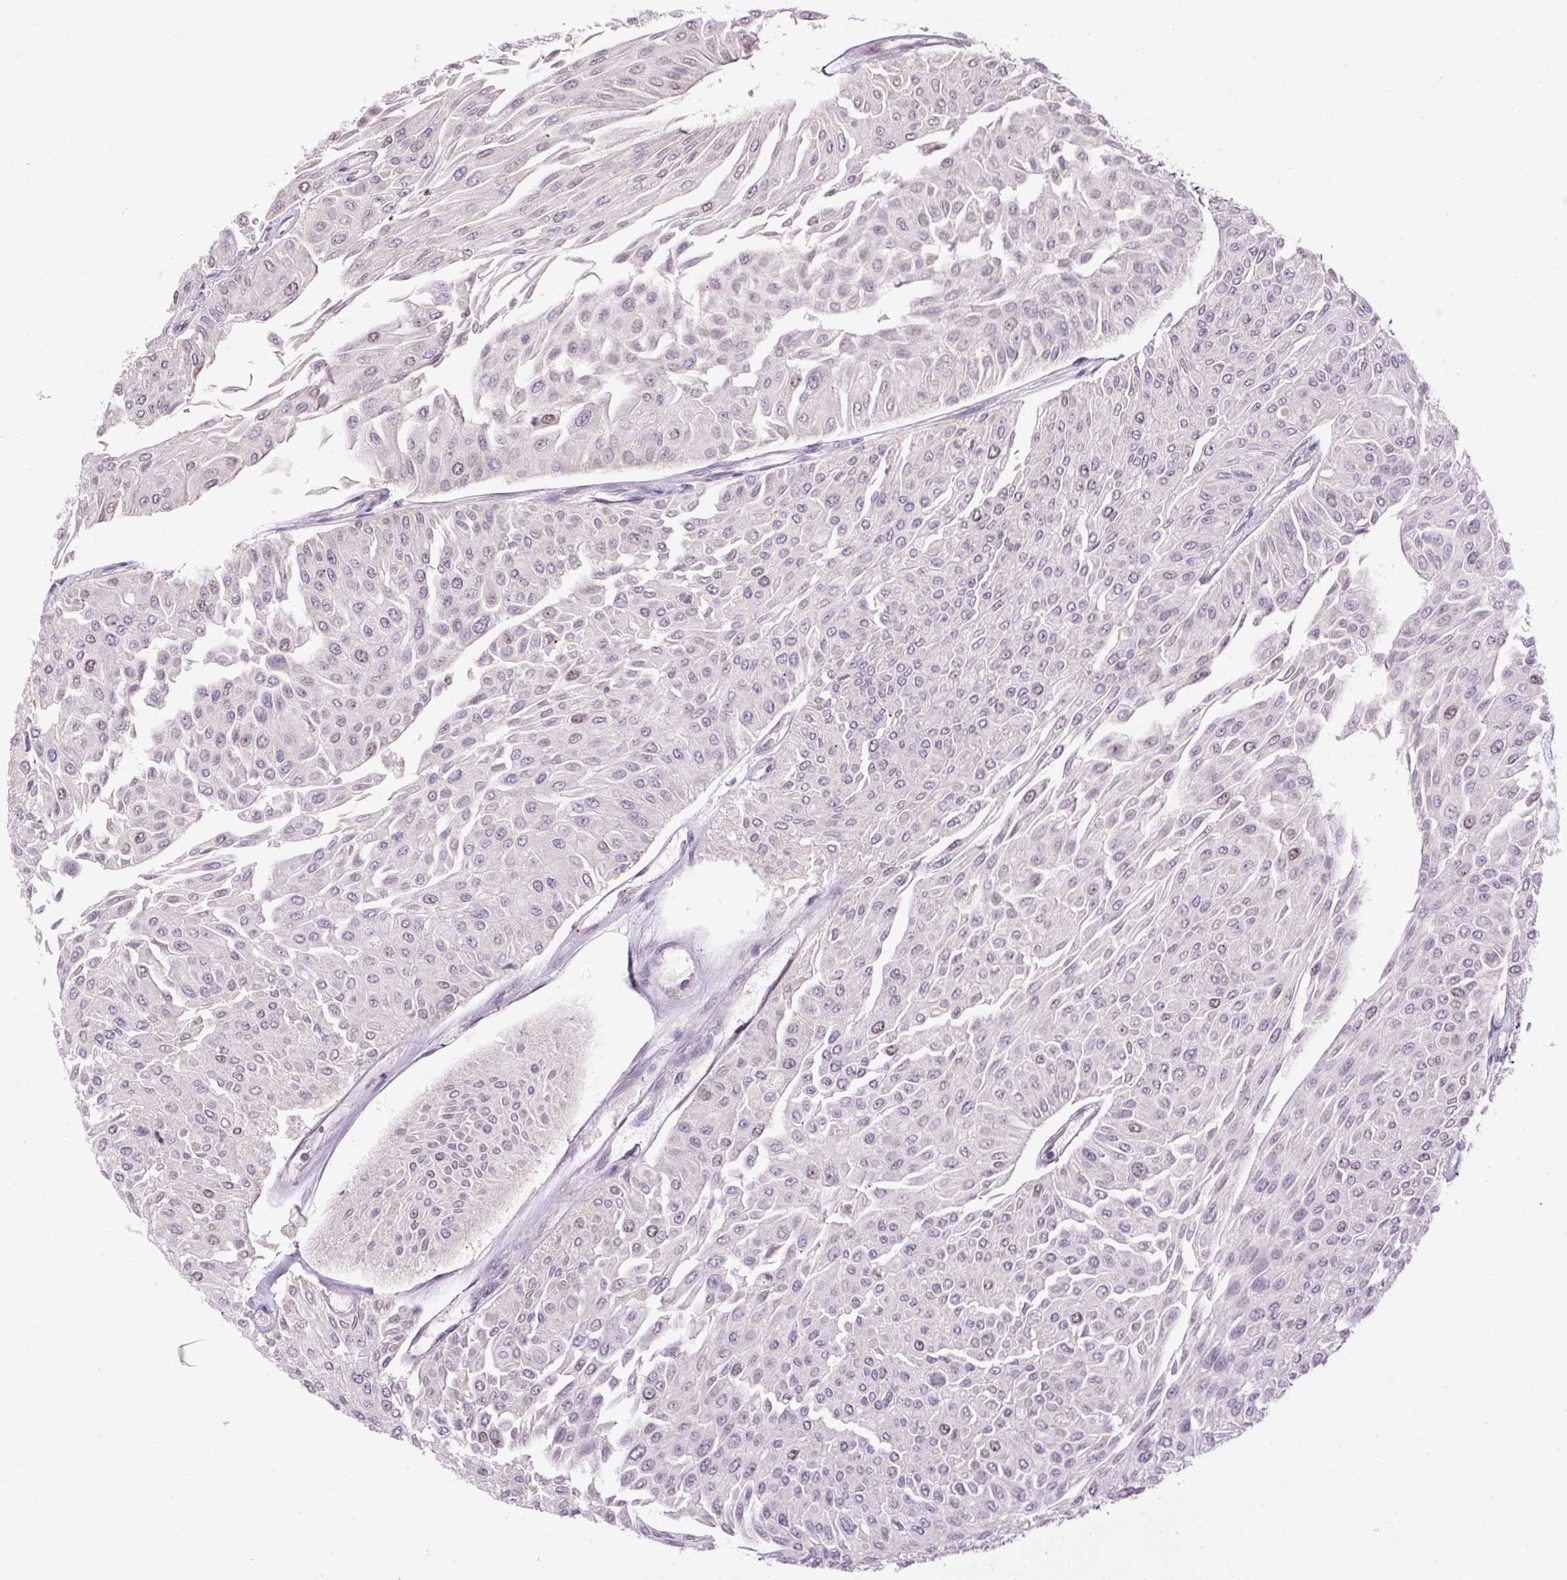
{"staining": {"intensity": "weak", "quantity": "<25%", "location": "nuclear"}, "tissue": "urothelial cancer", "cell_type": "Tumor cells", "image_type": "cancer", "snomed": [{"axis": "morphology", "description": "Urothelial carcinoma, Low grade"}, {"axis": "topography", "description": "Urinary bladder"}], "caption": "Immunohistochemistry photomicrograph of human urothelial cancer stained for a protein (brown), which demonstrates no positivity in tumor cells.", "gene": "RACGAP1", "patient": {"sex": "male", "age": 67}}